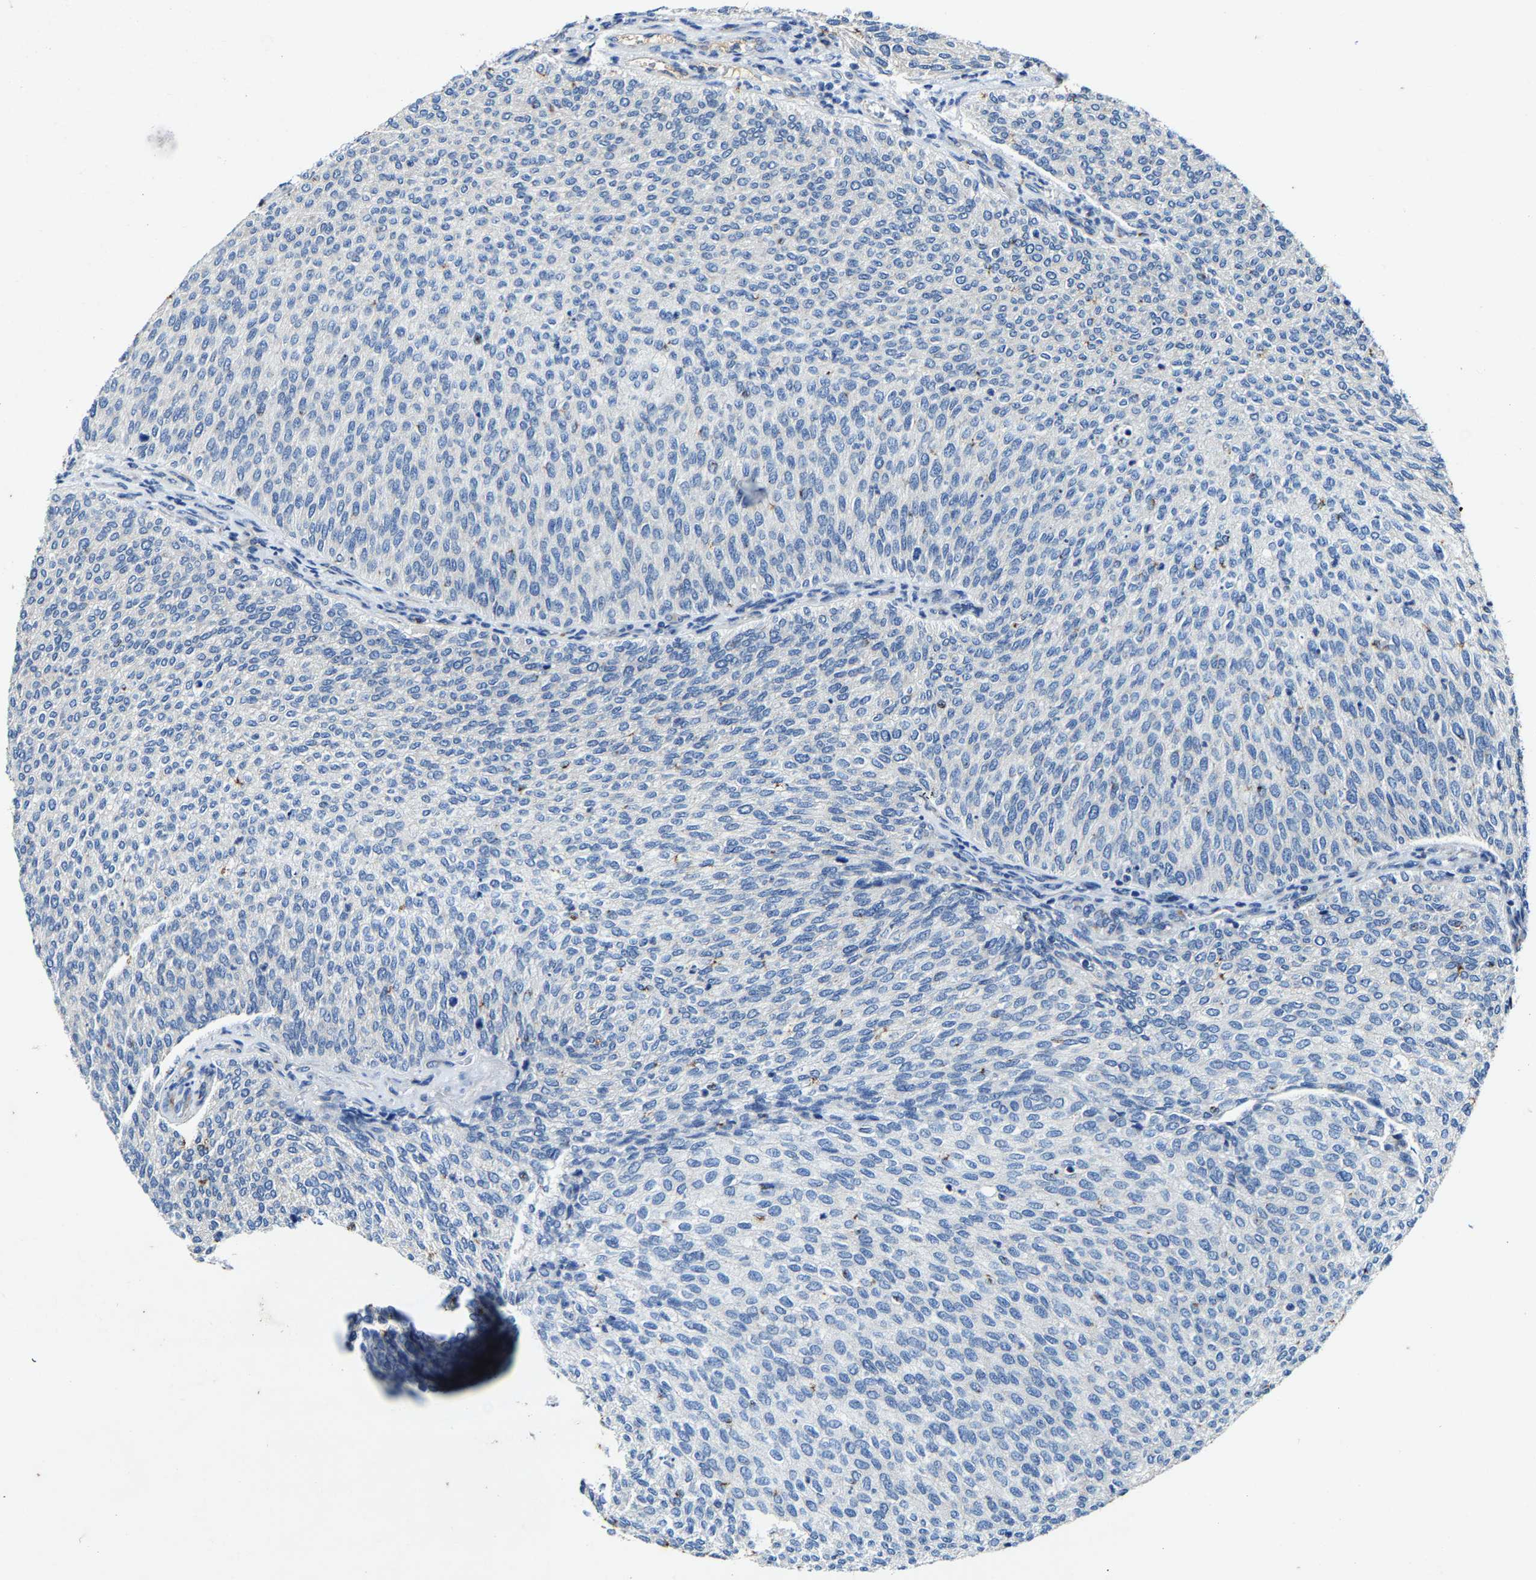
{"staining": {"intensity": "negative", "quantity": "none", "location": "none"}, "tissue": "urothelial cancer", "cell_type": "Tumor cells", "image_type": "cancer", "snomed": [{"axis": "morphology", "description": "Urothelial carcinoma, Low grade"}, {"axis": "topography", "description": "Urinary bladder"}], "caption": "Low-grade urothelial carcinoma was stained to show a protein in brown. There is no significant staining in tumor cells. The staining is performed using DAB brown chromogen with nuclei counter-stained in using hematoxylin.", "gene": "SLC25A25", "patient": {"sex": "female", "age": 79}}